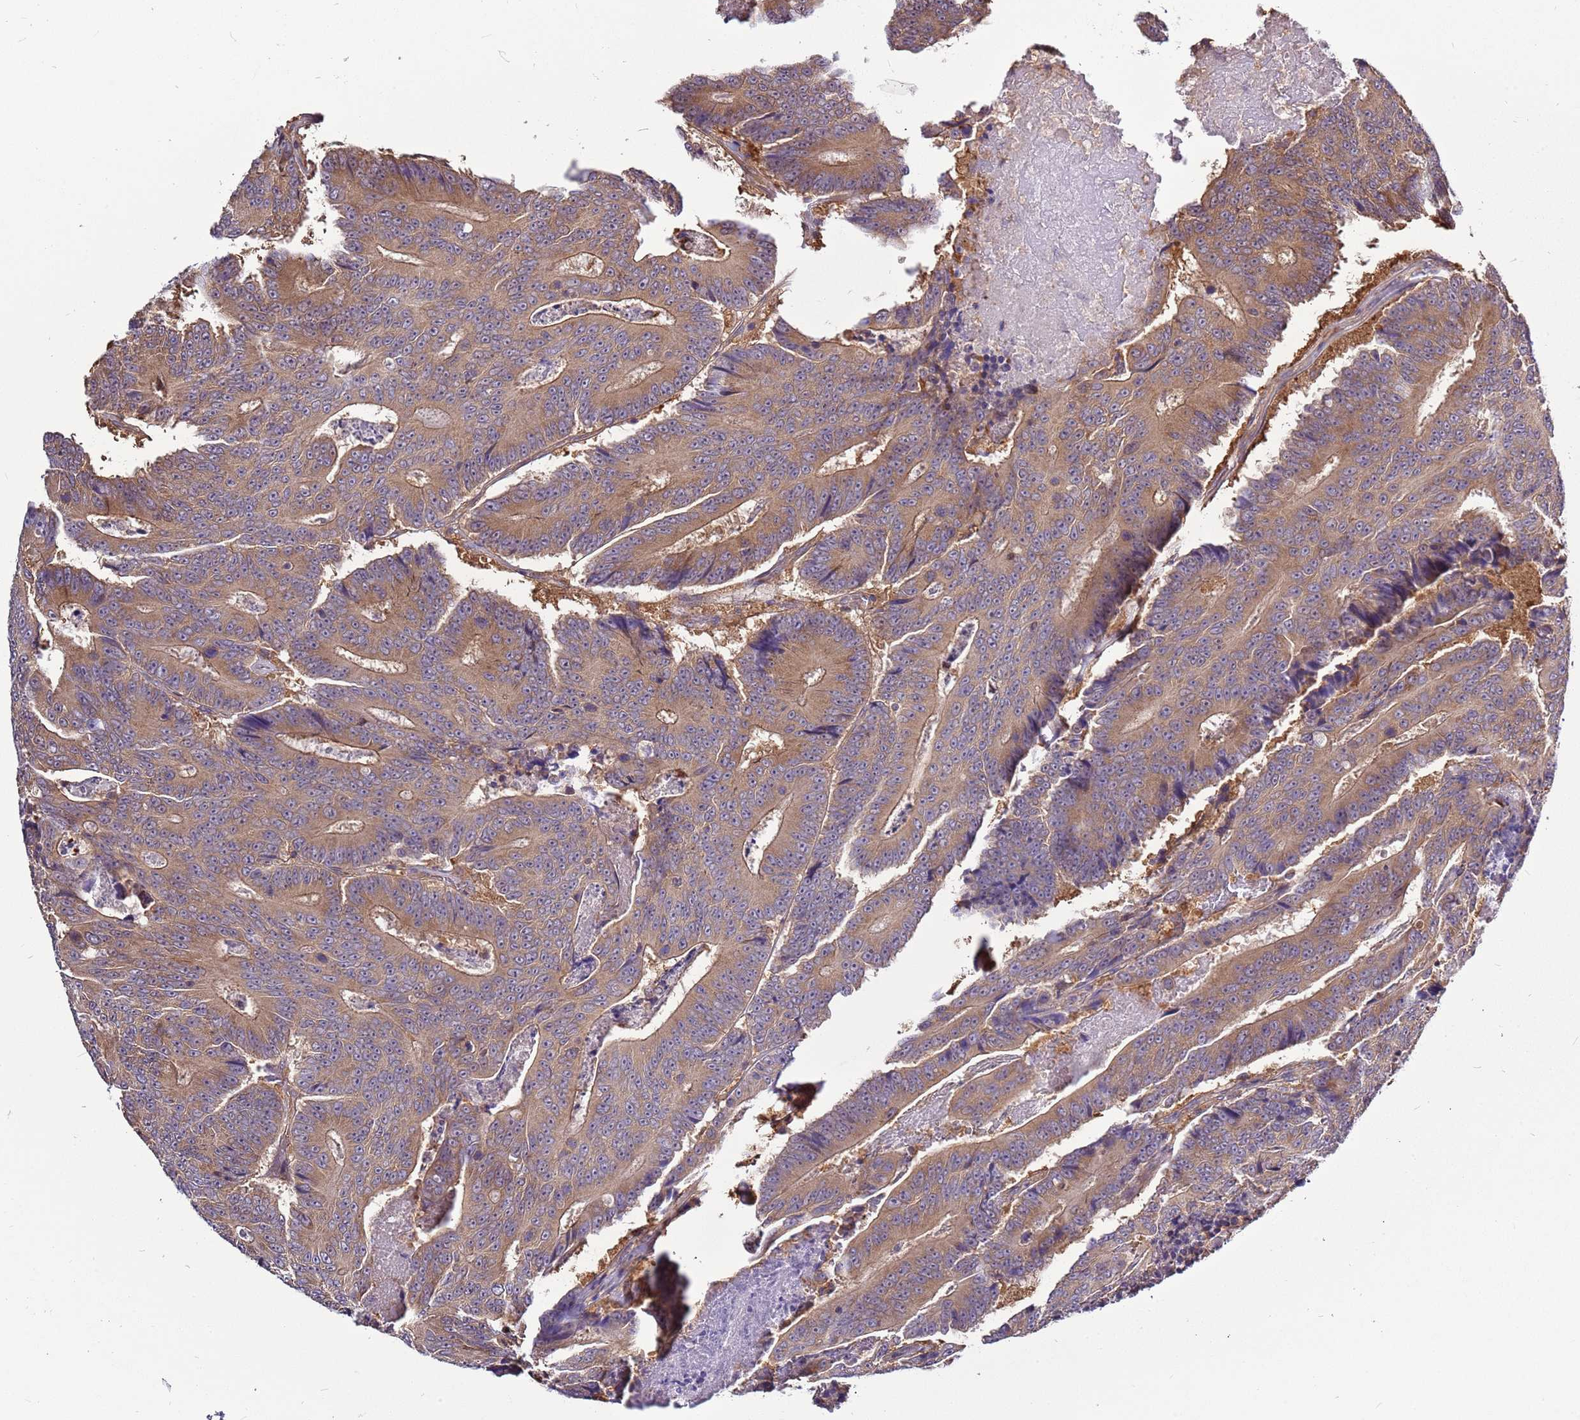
{"staining": {"intensity": "moderate", "quantity": "25%-75%", "location": "cytoplasmic/membranous"}, "tissue": "colorectal cancer", "cell_type": "Tumor cells", "image_type": "cancer", "snomed": [{"axis": "morphology", "description": "Adenocarcinoma, NOS"}, {"axis": "topography", "description": "Colon"}], "caption": "Protein staining of colorectal adenocarcinoma tissue reveals moderate cytoplasmic/membranous positivity in about 25%-75% of tumor cells.", "gene": "ATXN2L", "patient": {"sex": "male", "age": 83}}